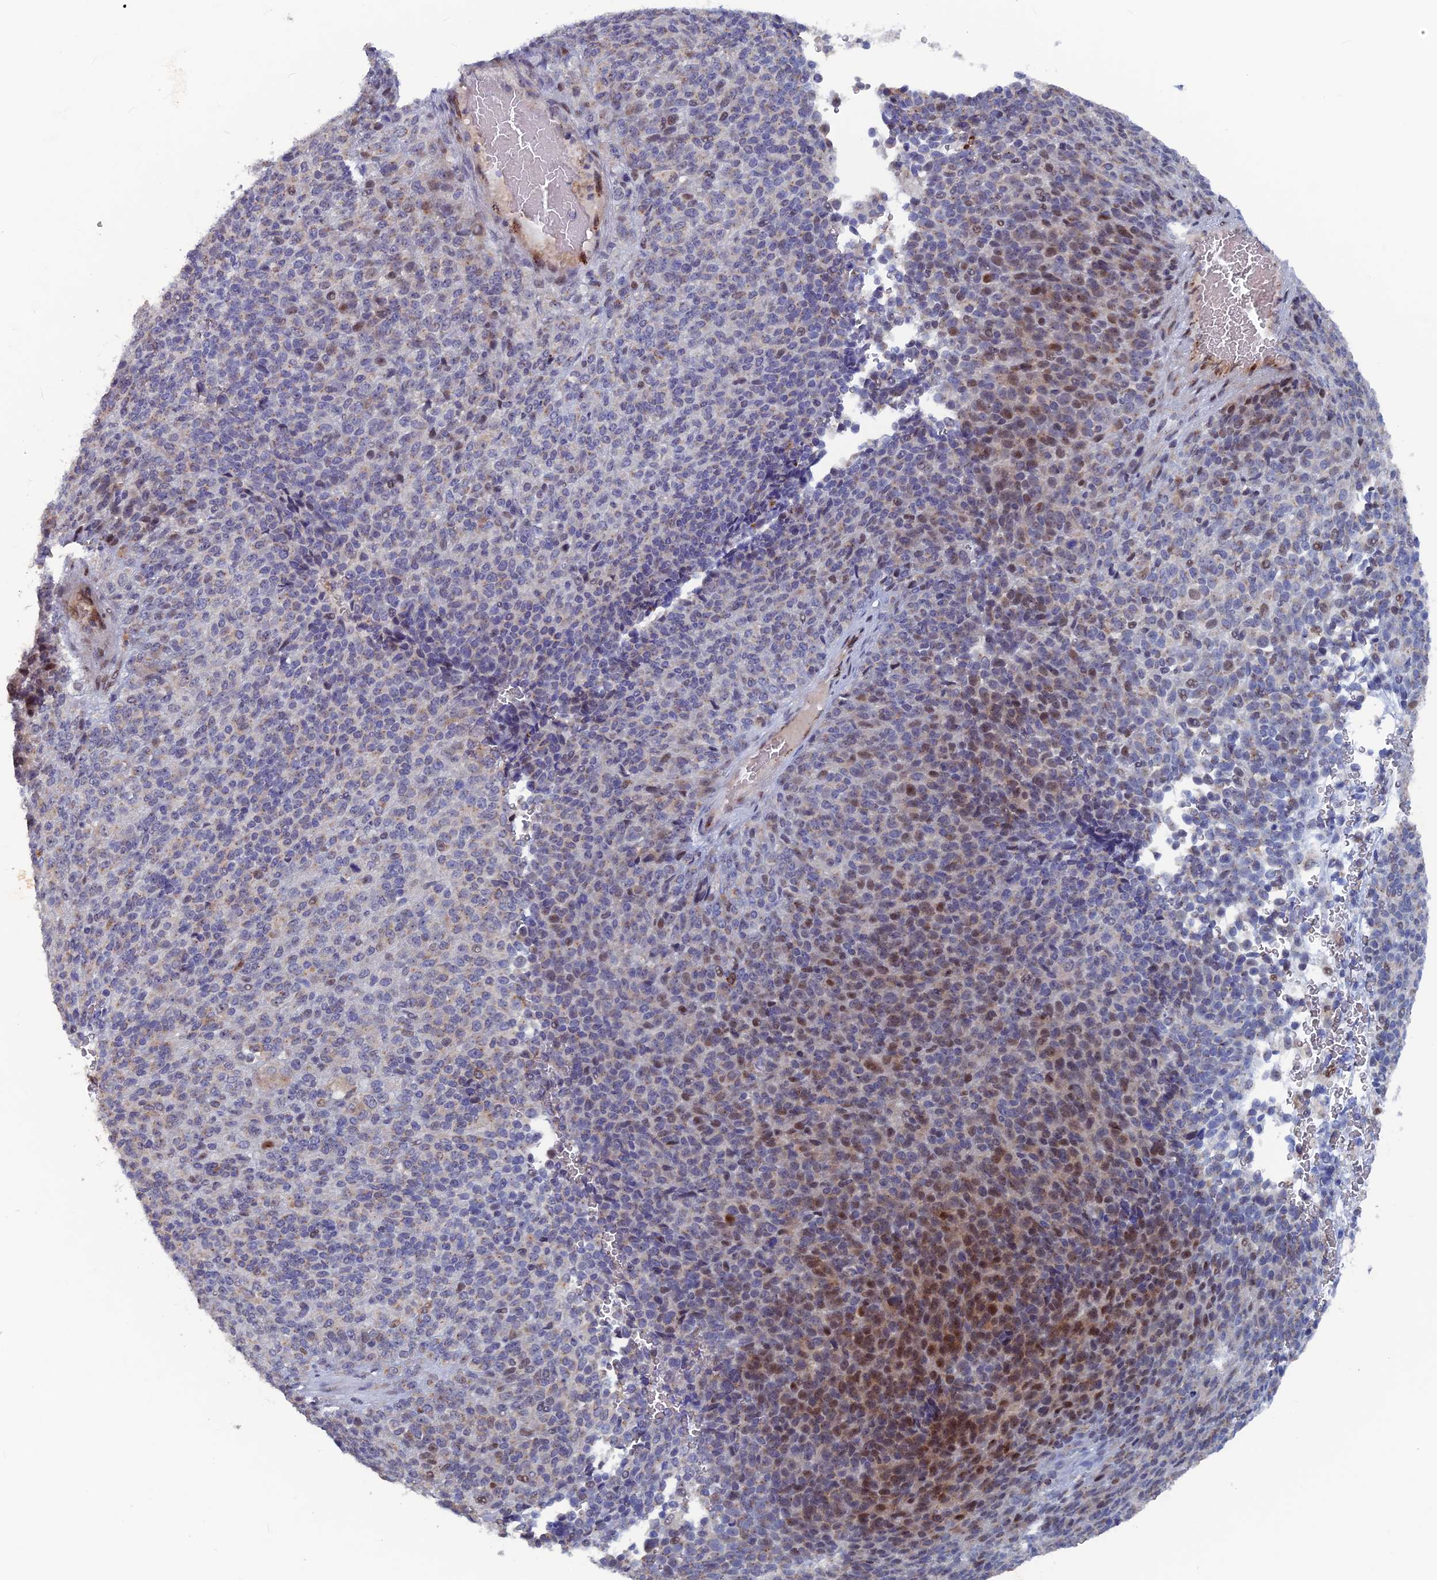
{"staining": {"intensity": "moderate", "quantity": "25%-75%", "location": "nuclear"}, "tissue": "melanoma", "cell_type": "Tumor cells", "image_type": "cancer", "snomed": [{"axis": "morphology", "description": "Malignant melanoma, Metastatic site"}, {"axis": "topography", "description": "Brain"}], "caption": "Immunohistochemistry (IHC) histopathology image of malignant melanoma (metastatic site) stained for a protein (brown), which demonstrates medium levels of moderate nuclear expression in about 25%-75% of tumor cells.", "gene": "SH3D21", "patient": {"sex": "female", "age": 56}}